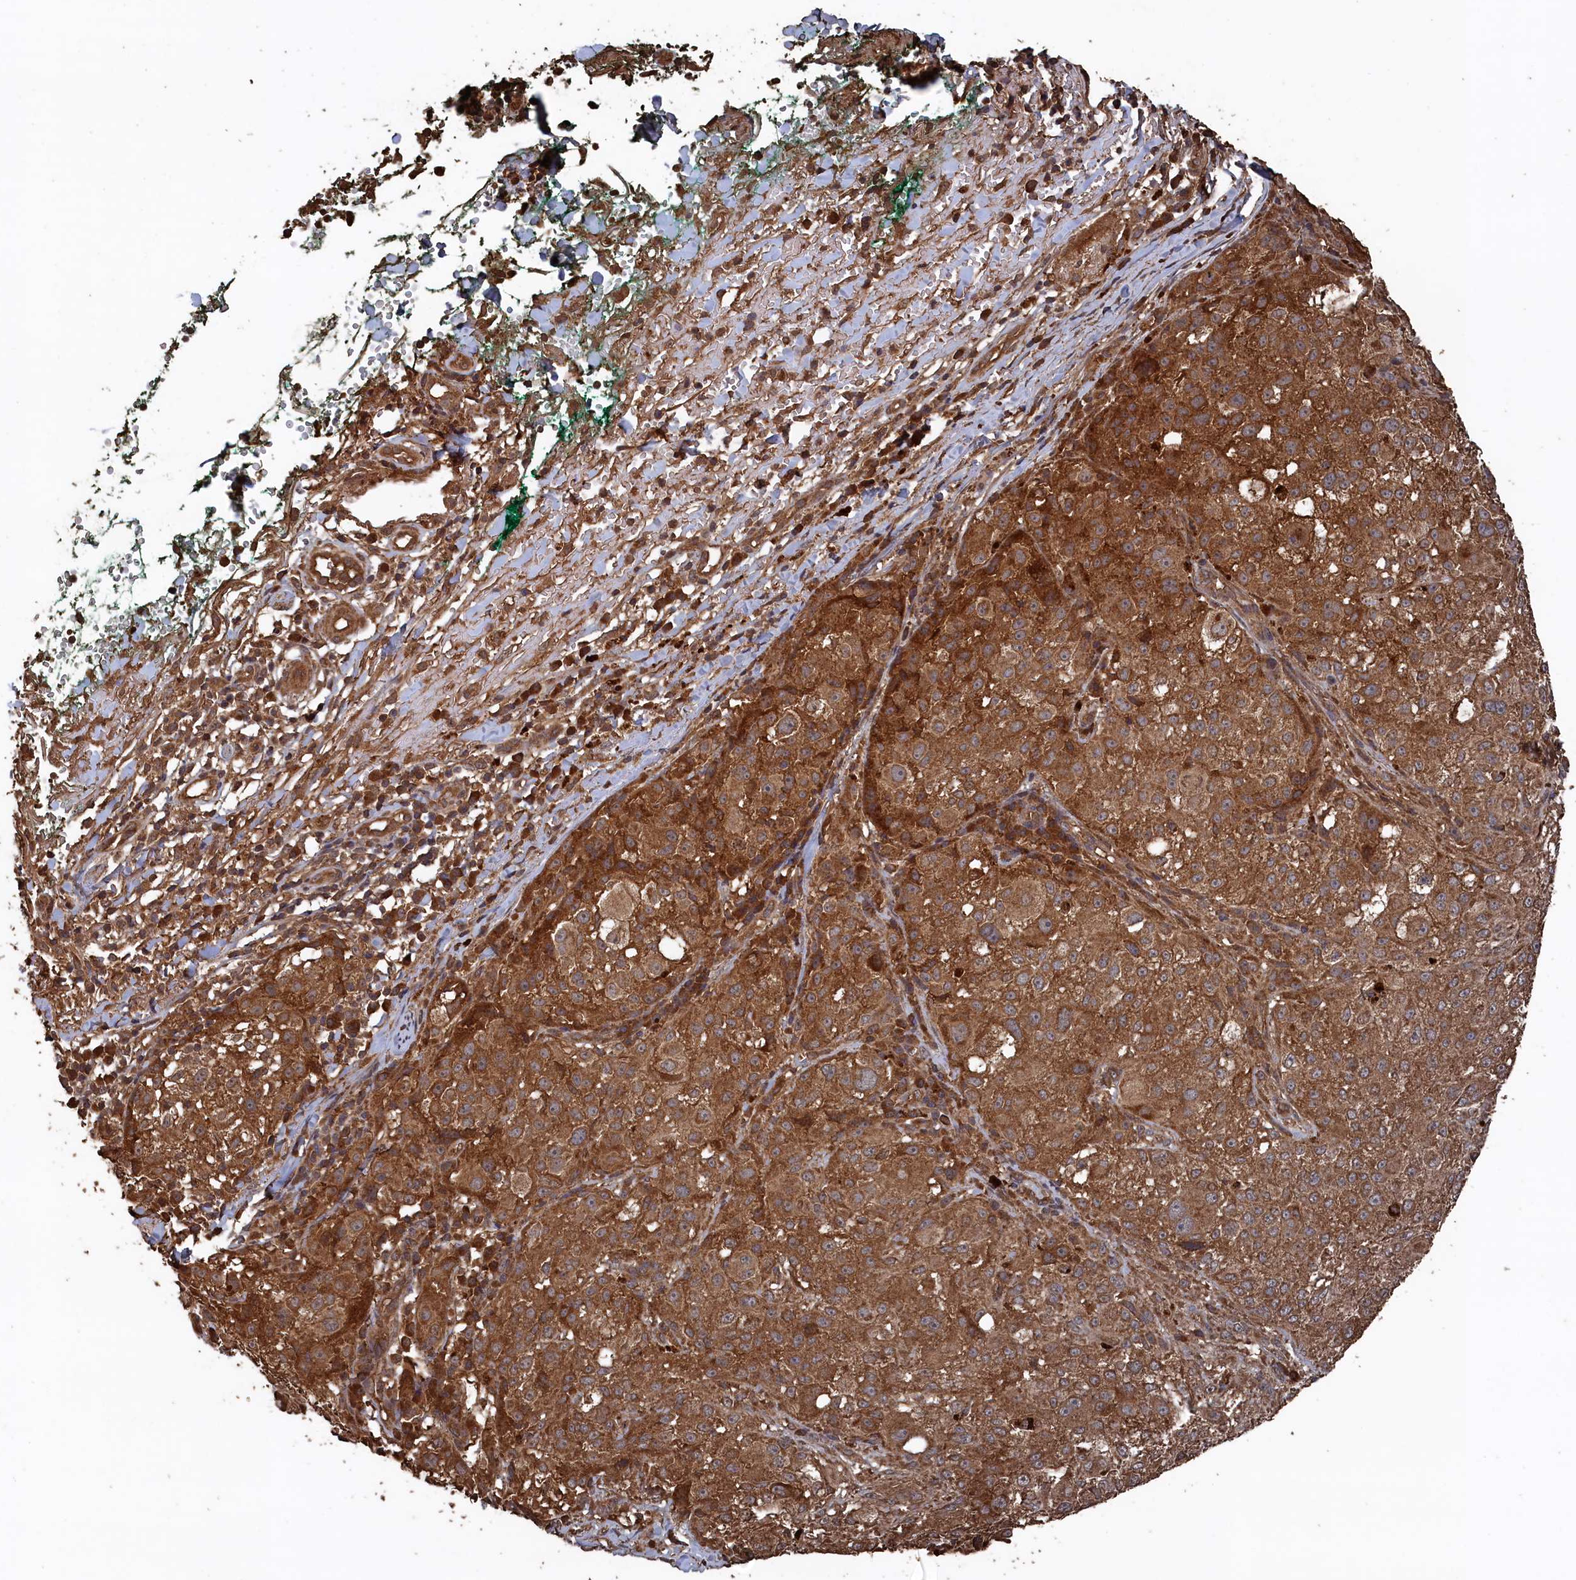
{"staining": {"intensity": "moderate", "quantity": ">75%", "location": "cytoplasmic/membranous"}, "tissue": "melanoma", "cell_type": "Tumor cells", "image_type": "cancer", "snomed": [{"axis": "morphology", "description": "Necrosis, NOS"}, {"axis": "morphology", "description": "Malignant melanoma, NOS"}, {"axis": "topography", "description": "Skin"}], "caption": "Immunohistochemistry (IHC) staining of malignant melanoma, which shows medium levels of moderate cytoplasmic/membranous expression in about >75% of tumor cells indicating moderate cytoplasmic/membranous protein expression. The staining was performed using DAB (3,3'-diaminobenzidine) (brown) for protein detection and nuclei were counterstained in hematoxylin (blue).", "gene": "SNX33", "patient": {"sex": "female", "age": 87}}